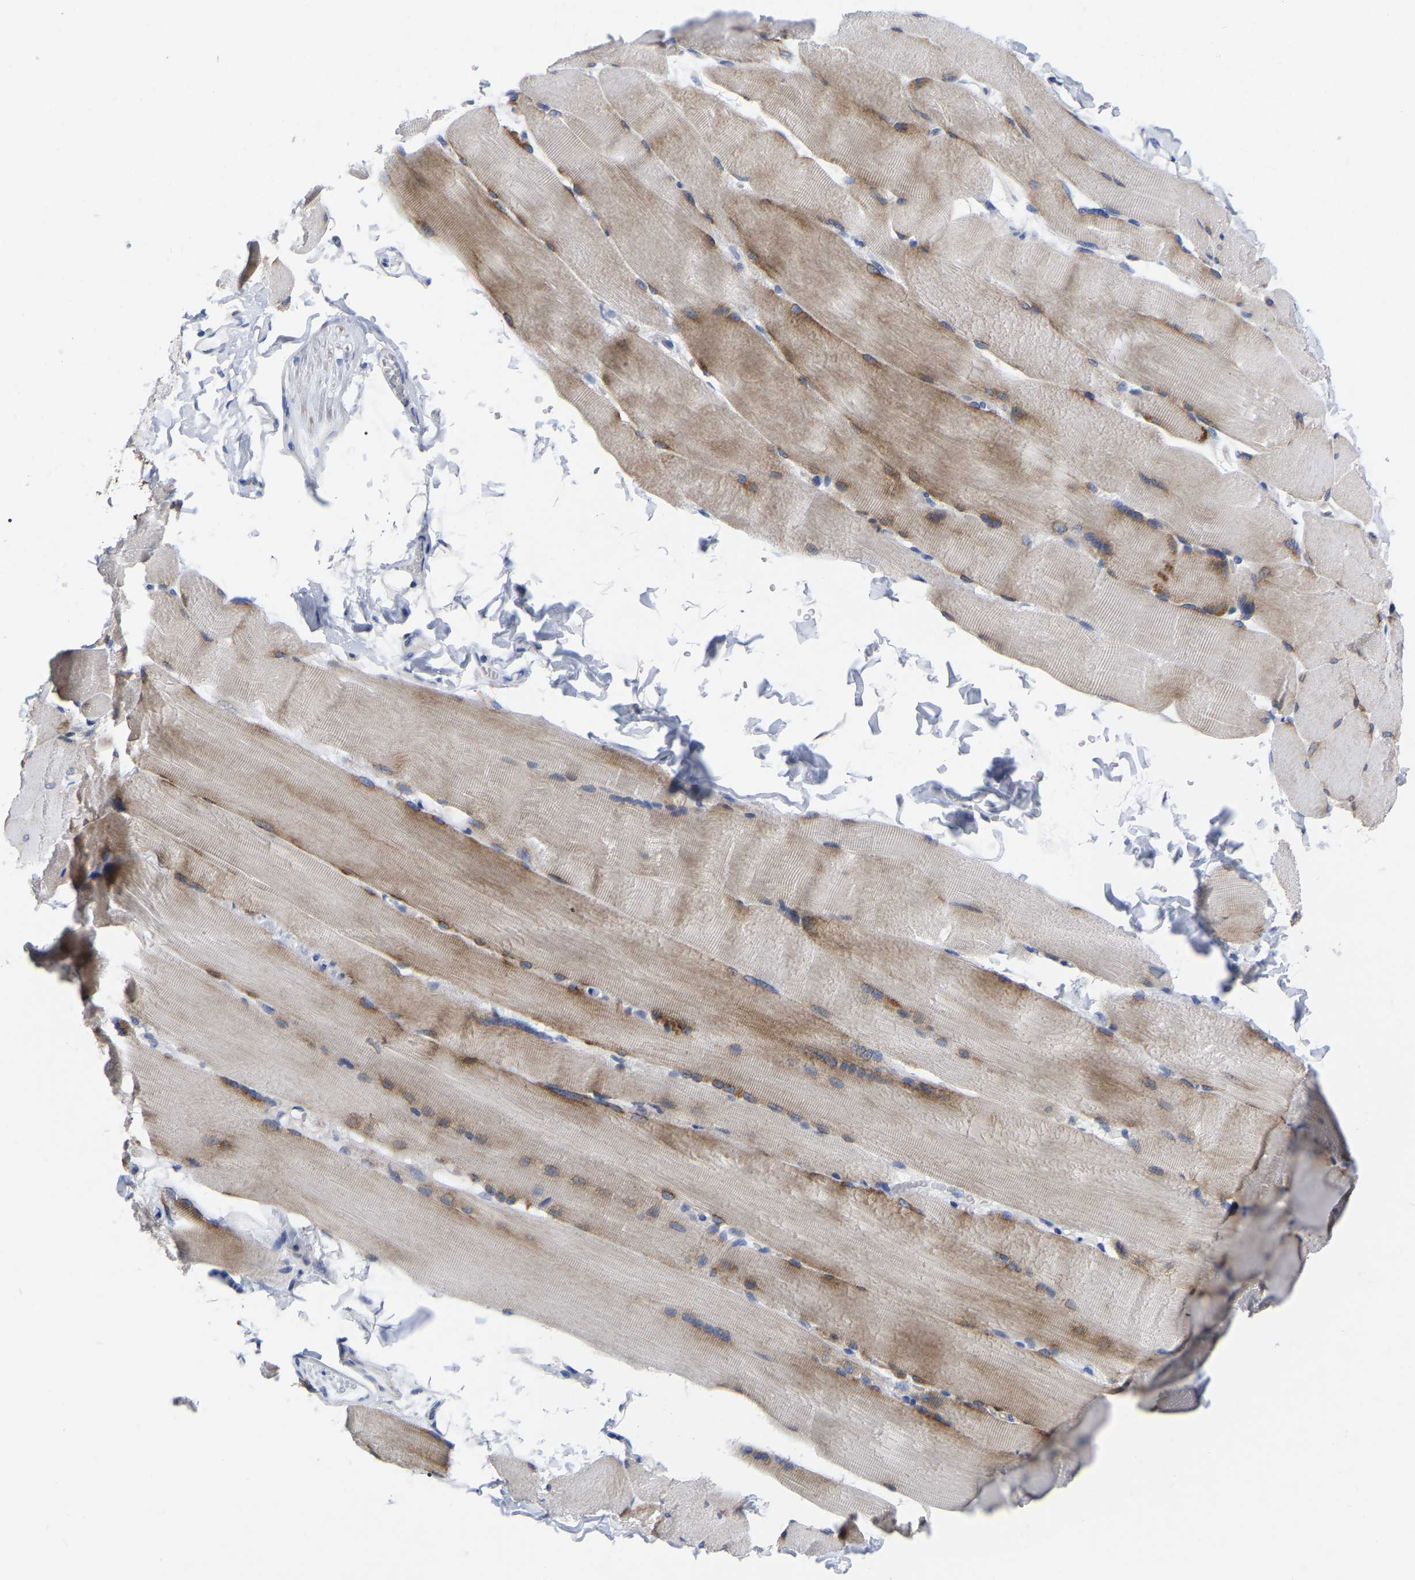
{"staining": {"intensity": "moderate", "quantity": "25%-75%", "location": "cytoplasmic/membranous"}, "tissue": "skeletal muscle", "cell_type": "Myocytes", "image_type": "normal", "snomed": [{"axis": "morphology", "description": "Normal tissue, NOS"}, {"axis": "topography", "description": "Skin"}, {"axis": "topography", "description": "Skeletal muscle"}], "caption": "High-power microscopy captured an immunohistochemistry micrograph of normal skeletal muscle, revealing moderate cytoplasmic/membranous expression in about 25%-75% of myocytes. (IHC, brightfield microscopy, high magnification).", "gene": "PTPN7", "patient": {"sex": "male", "age": 83}}